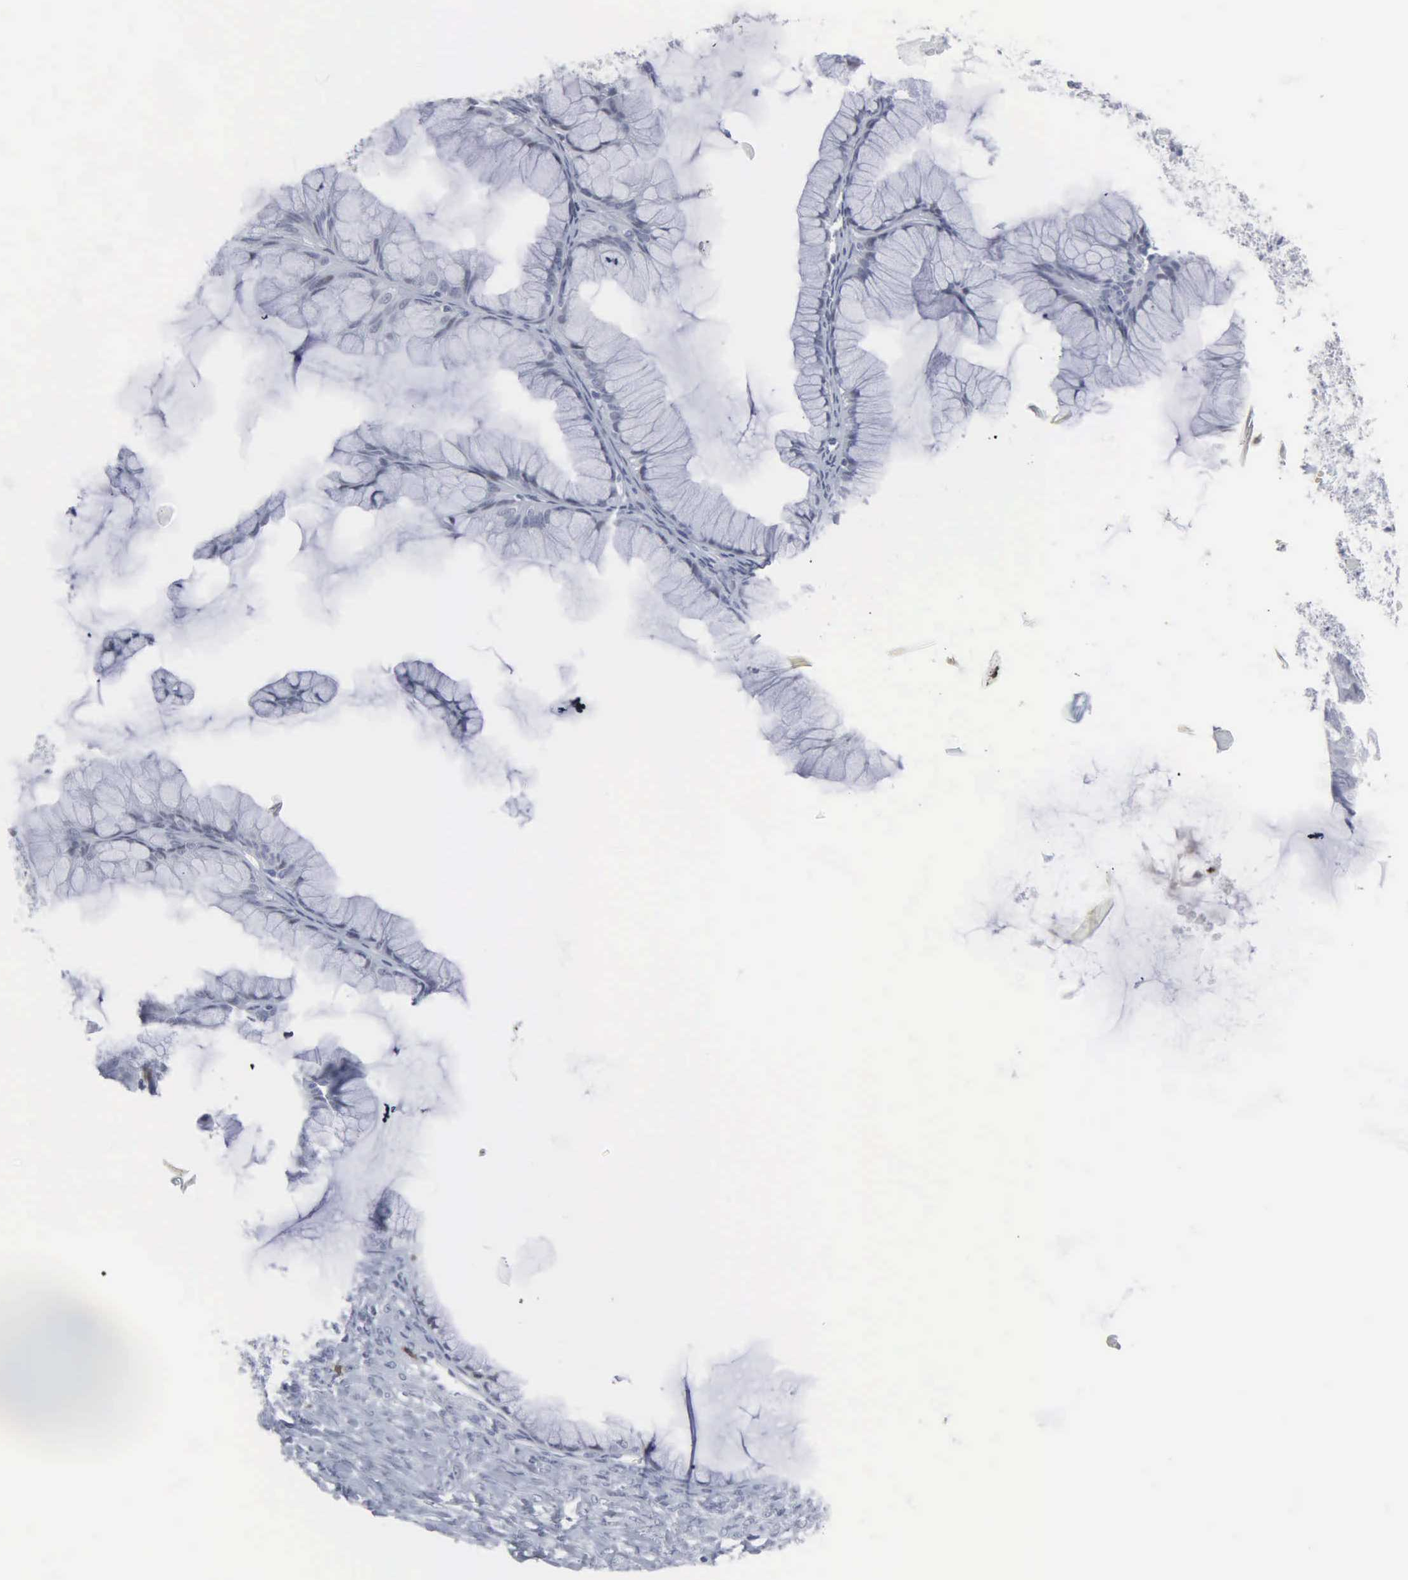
{"staining": {"intensity": "negative", "quantity": "none", "location": "none"}, "tissue": "ovarian cancer", "cell_type": "Tumor cells", "image_type": "cancer", "snomed": [{"axis": "morphology", "description": "Cystadenocarcinoma, mucinous, NOS"}, {"axis": "topography", "description": "Ovary"}], "caption": "Immunohistochemistry of mucinous cystadenocarcinoma (ovarian) shows no expression in tumor cells. (DAB IHC, high magnification).", "gene": "SPIN3", "patient": {"sex": "female", "age": 41}}